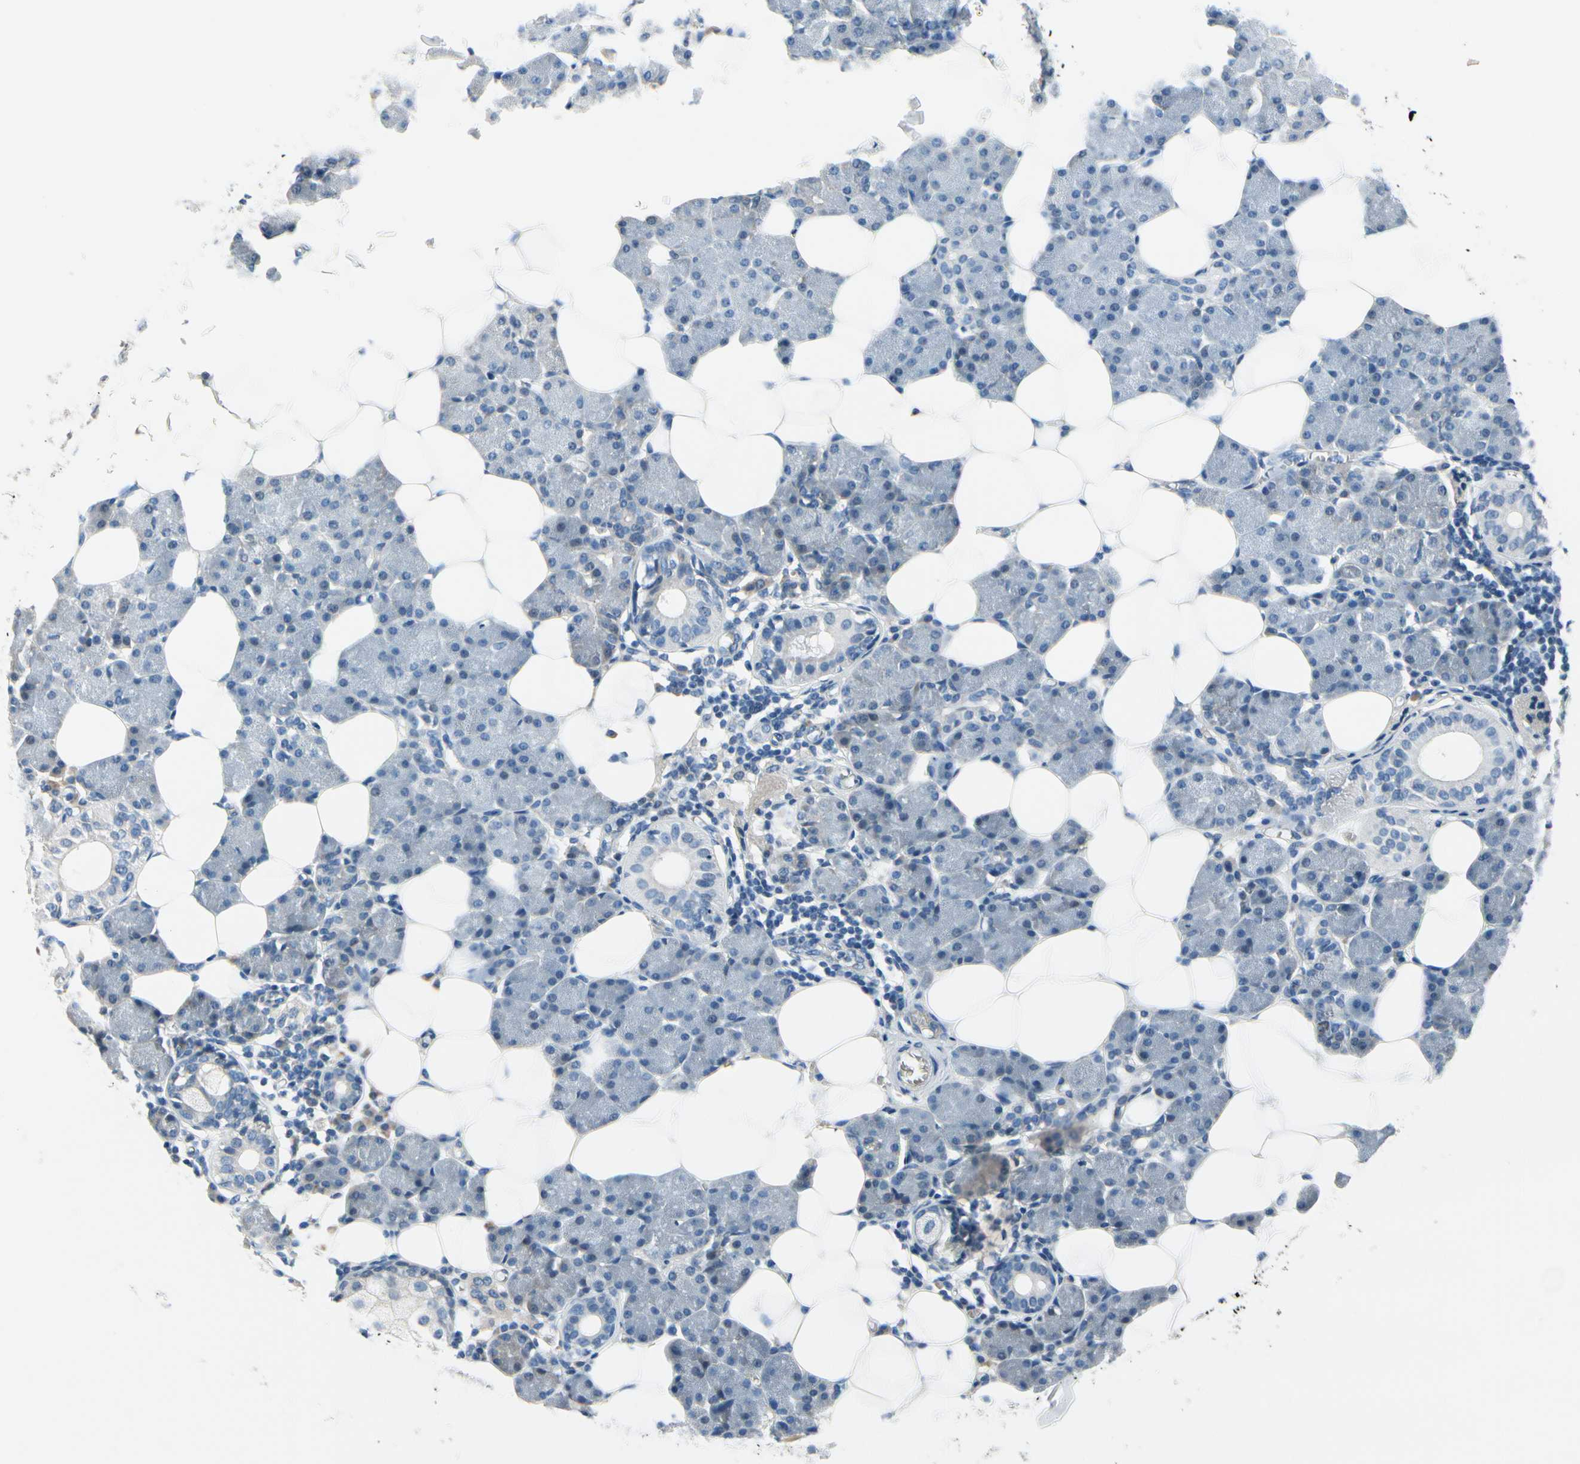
{"staining": {"intensity": "weak", "quantity": "<25%", "location": "cytoplasmic/membranous"}, "tissue": "salivary gland", "cell_type": "Glandular cells", "image_type": "normal", "snomed": [{"axis": "morphology", "description": "Normal tissue, NOS"}, {"axis": "morphology", "description": "Adenoma, NOS"}, {"axis": "topography", "description": "Salivary gland"}], "caption": "DAB immunohistochemical staining of unremarkable human salivary gland shows no significant positivity in glandular cells. (Stains: DAB (3,3'-diaminobenzidine) immunohistochemistry (IHC) with hematoxylin counter stain, Microscopy: brightfield microscopy at high magnification).", "gene": "FCER2", "patient": {"sex": "female", "age": 32}}